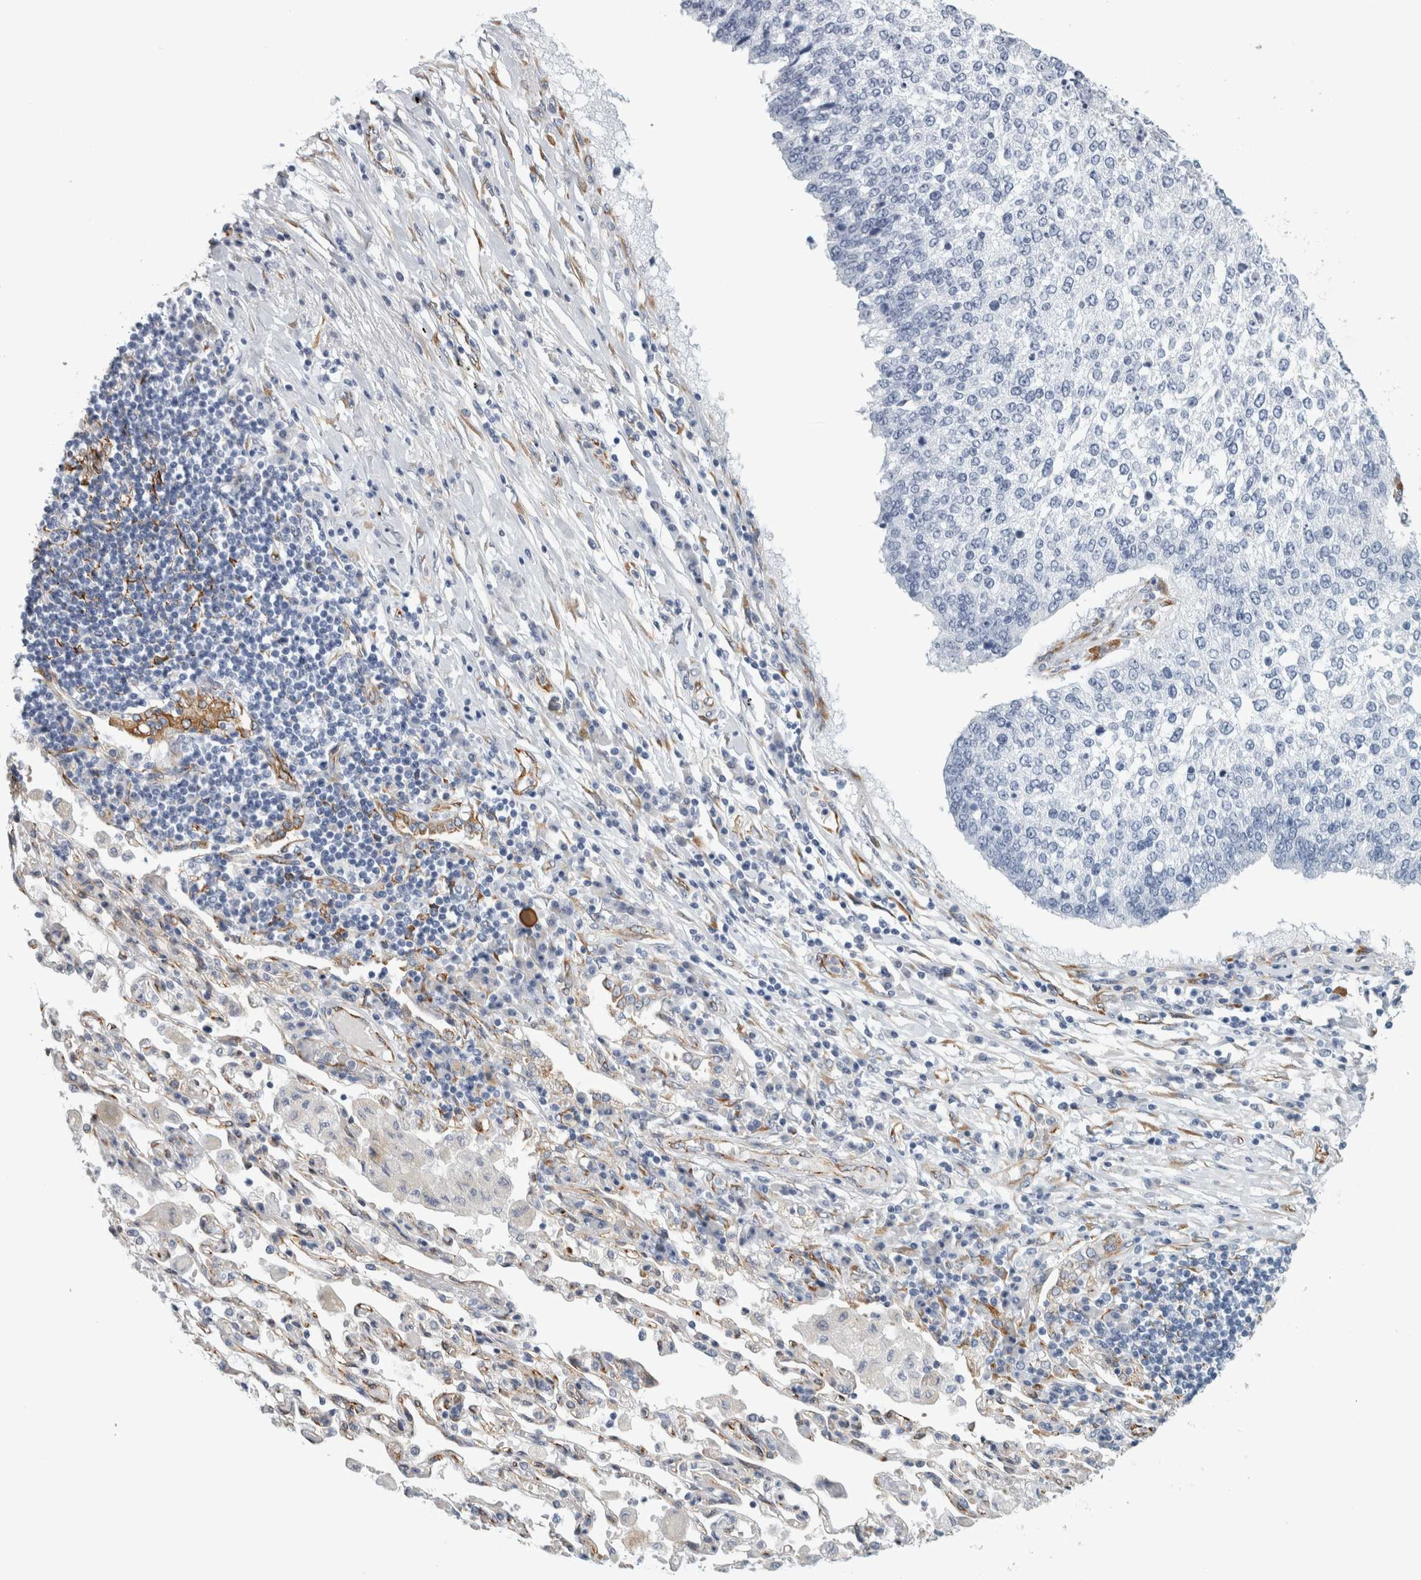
{"staining": {"intensity": "negative", "quantity": "none", "location": "none"}, "tissue": "lung cancer", "cell_type": "Tumor cells", "image_type": "cancer", "snomed": [{"axis": "morphology", "description": "Normal tissue, NOS"}, {"axis": "morphology", "description": "Squamous cell carcinoma, NOS"}, {"axis": "topography", "description": "Cartilage tissue"}, {"axis": "topography", "description": "Bronchus"}, {"axis": "topography", "description": "Lung"}, {"axis": "topography", "description": "Peripheral nerve tissue"}], "caption": "A micrograph of human lung cancer is negative for staining in tumor cells.", "gene": "B3GNT3", "patient": {"sex": "female", "age": 49}}